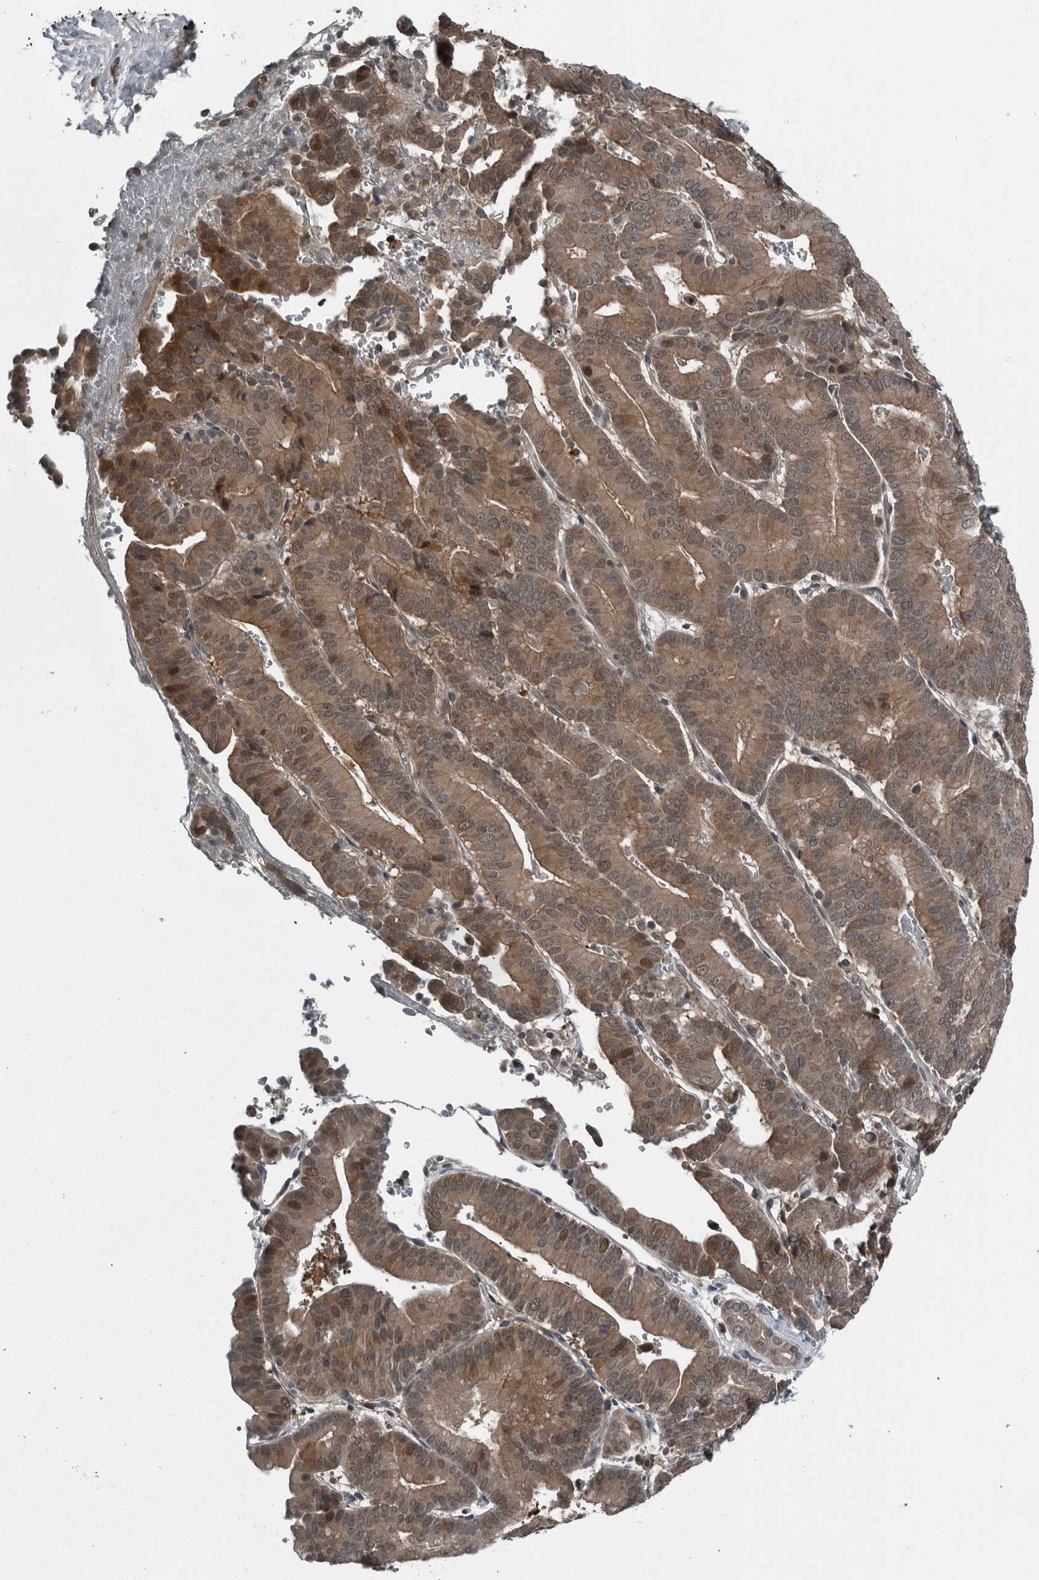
{"staining": {"intensity": "moderate", "quantity": ">75%", "location": "cytoplasmic/membranous,nuclear"}, "tissue": "liver cancer", "cell_type": "Tumor cells", "image_type": "cancer", "snomed": [{"axis": "morphology", "description": "Cholangiocarcinoma"}, {"axis": "topography", "description": "Liver"}], "caption": "Liver cancer stained with a brown dye displays moderate cytoplasmic/membranous and nuclear positive positivity in approximately >75% of tumor cells.", "gene": "GAK", "patient": {"sex": "female", "age": 75}}